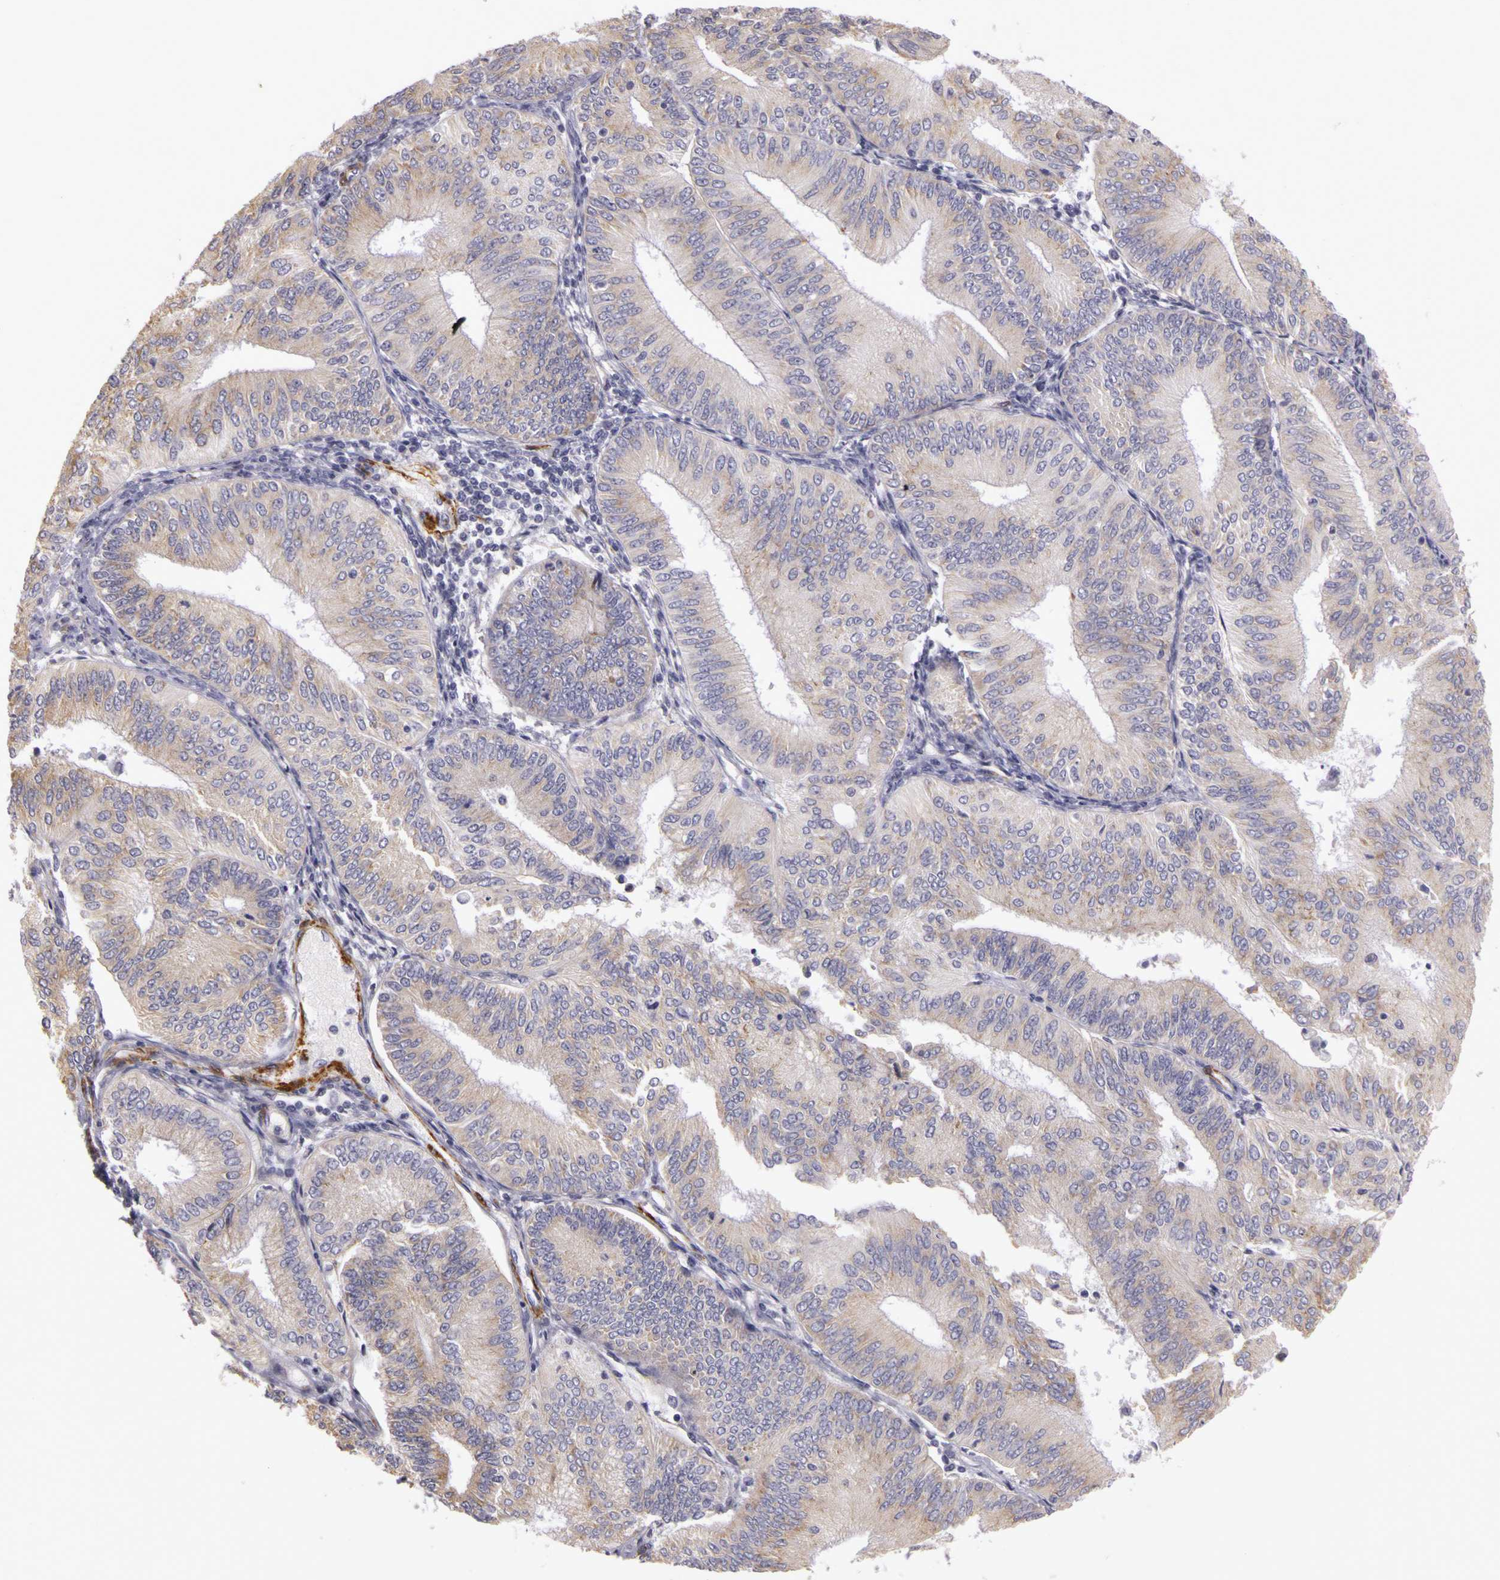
{"staining": {"intensity": "weak", "quantity": ">75%", "location": "cytoplasmic/membranous"}, "tissue": "endometrial cancer", "cell_type": "Tumor cells", "image_type": "cancer", "snomed": [{"axis": "morphology", "description": "Adenocarcinoma, NOS"}, {"axis": "topography", "description": "Endometrium"}], "caption": "Protein expression analysis of endometrial adenocarcinoma exhibits weak cytoplasmic/membranous positivity in approximately >75% of tumor cells.", "gene": "CNTN2", "patient": {"sex": "female", "age": 55}}